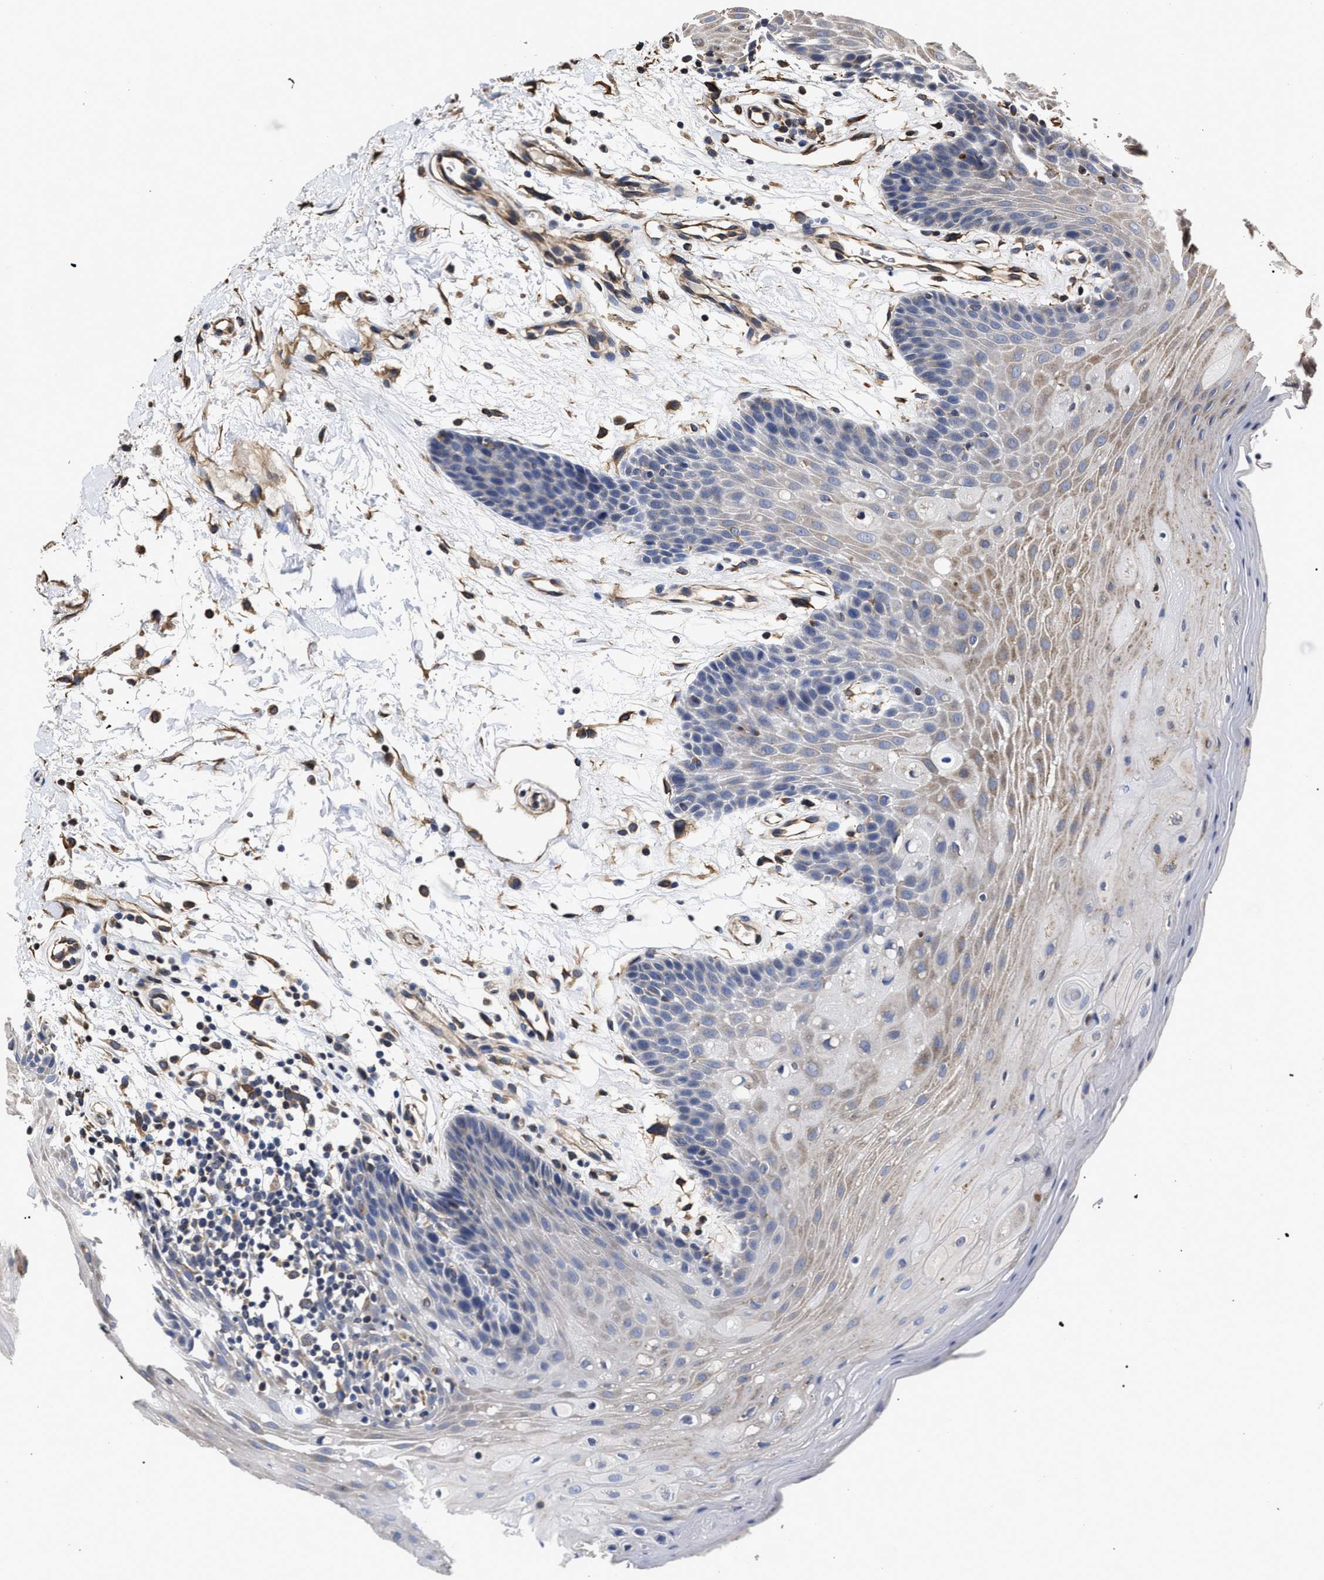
{"staining": {"intensity": "moderate", "quantity": "<25%", "location": "cytoplasmic/membranous"}, "tissue": "oral mucosa", "cell_type": "Squamous epithelial cells", "image_type": "normal", "snomed": [{"axis": "morphology", "description": "Normal tissue, NOS"}, {"axis": "morphology", "description": "Squamous cell carcinoma, NOS"}, {"axis": "topography", "description": "Oral tissue"}, {"axis": "topography", "description": "Head-Neck"}], "caption": "Brown immunohistochemical staining in unremarkable oral mucosa demonstrates moderate cytoplasmic/membranous staining in about <25% of squamous epithelial cells. The protein is stained brown, and the nuclei are stained in blue (DAB (3,3'-diaminobenzidine) IHC with brightfield microscopy, high magnification).", "gene": "TSPAN33", "patient": {"sex": "male", "age": 71}}